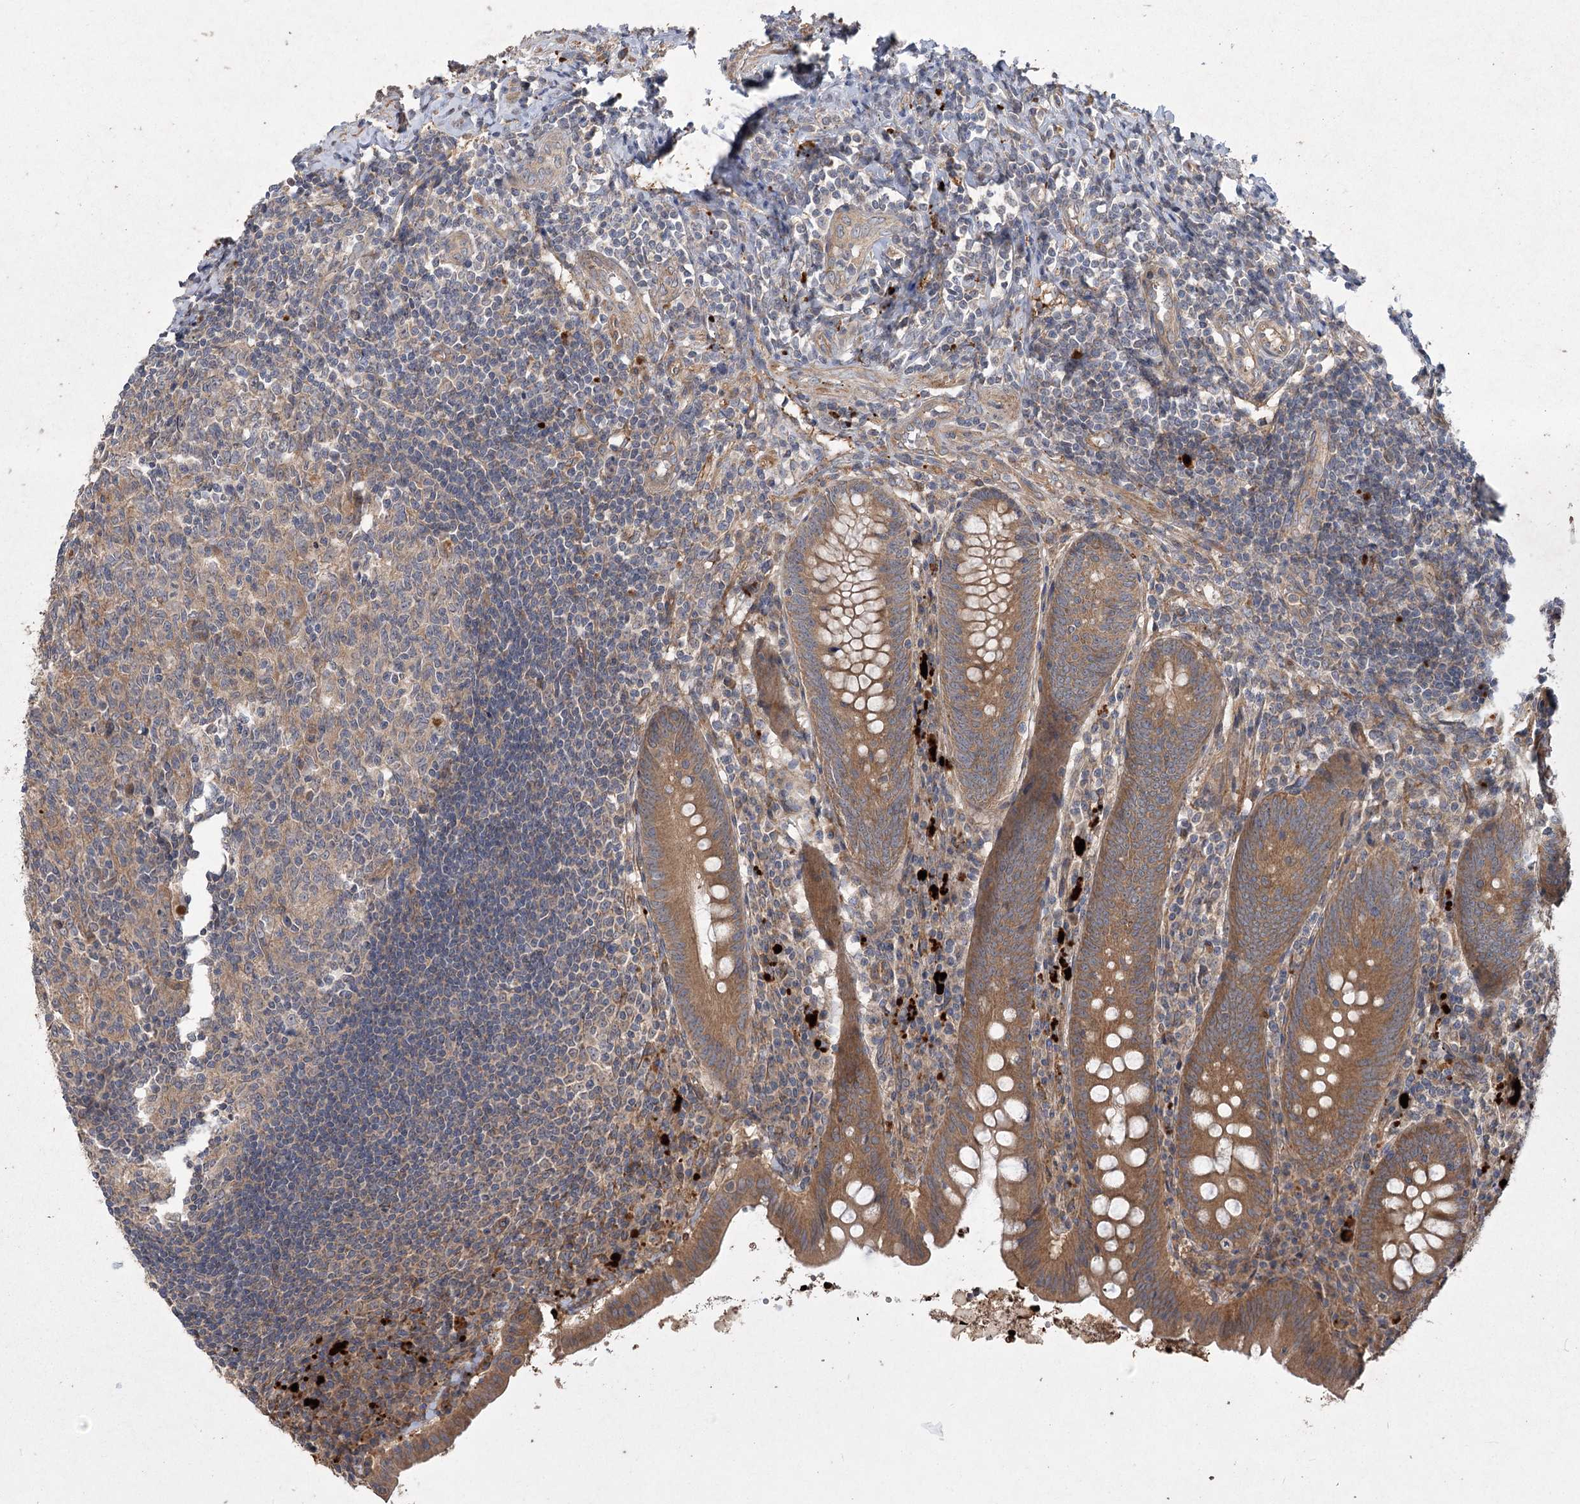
{"staining": {"intensity": "moderate", "quantity": ">75%", "location": "cytoplasmic/membranous"}, "tissue": "appendix", "cell_type": "Glandular cells", "image_type": "normal", "snomed": [{"axis": "morphology", "description": "Normal tissue, NOS"}, {"axis": "topography", "description": "Appendix"}], "caption": "Immunohistochemical staining of unremarkable human appendix shows >75% levels of moderate cytoplasmic/membranous protein positivity in approximately >75% of glandular cells.", "gene": "RIN2", "patient": {"sex": "female", "age": 54}}